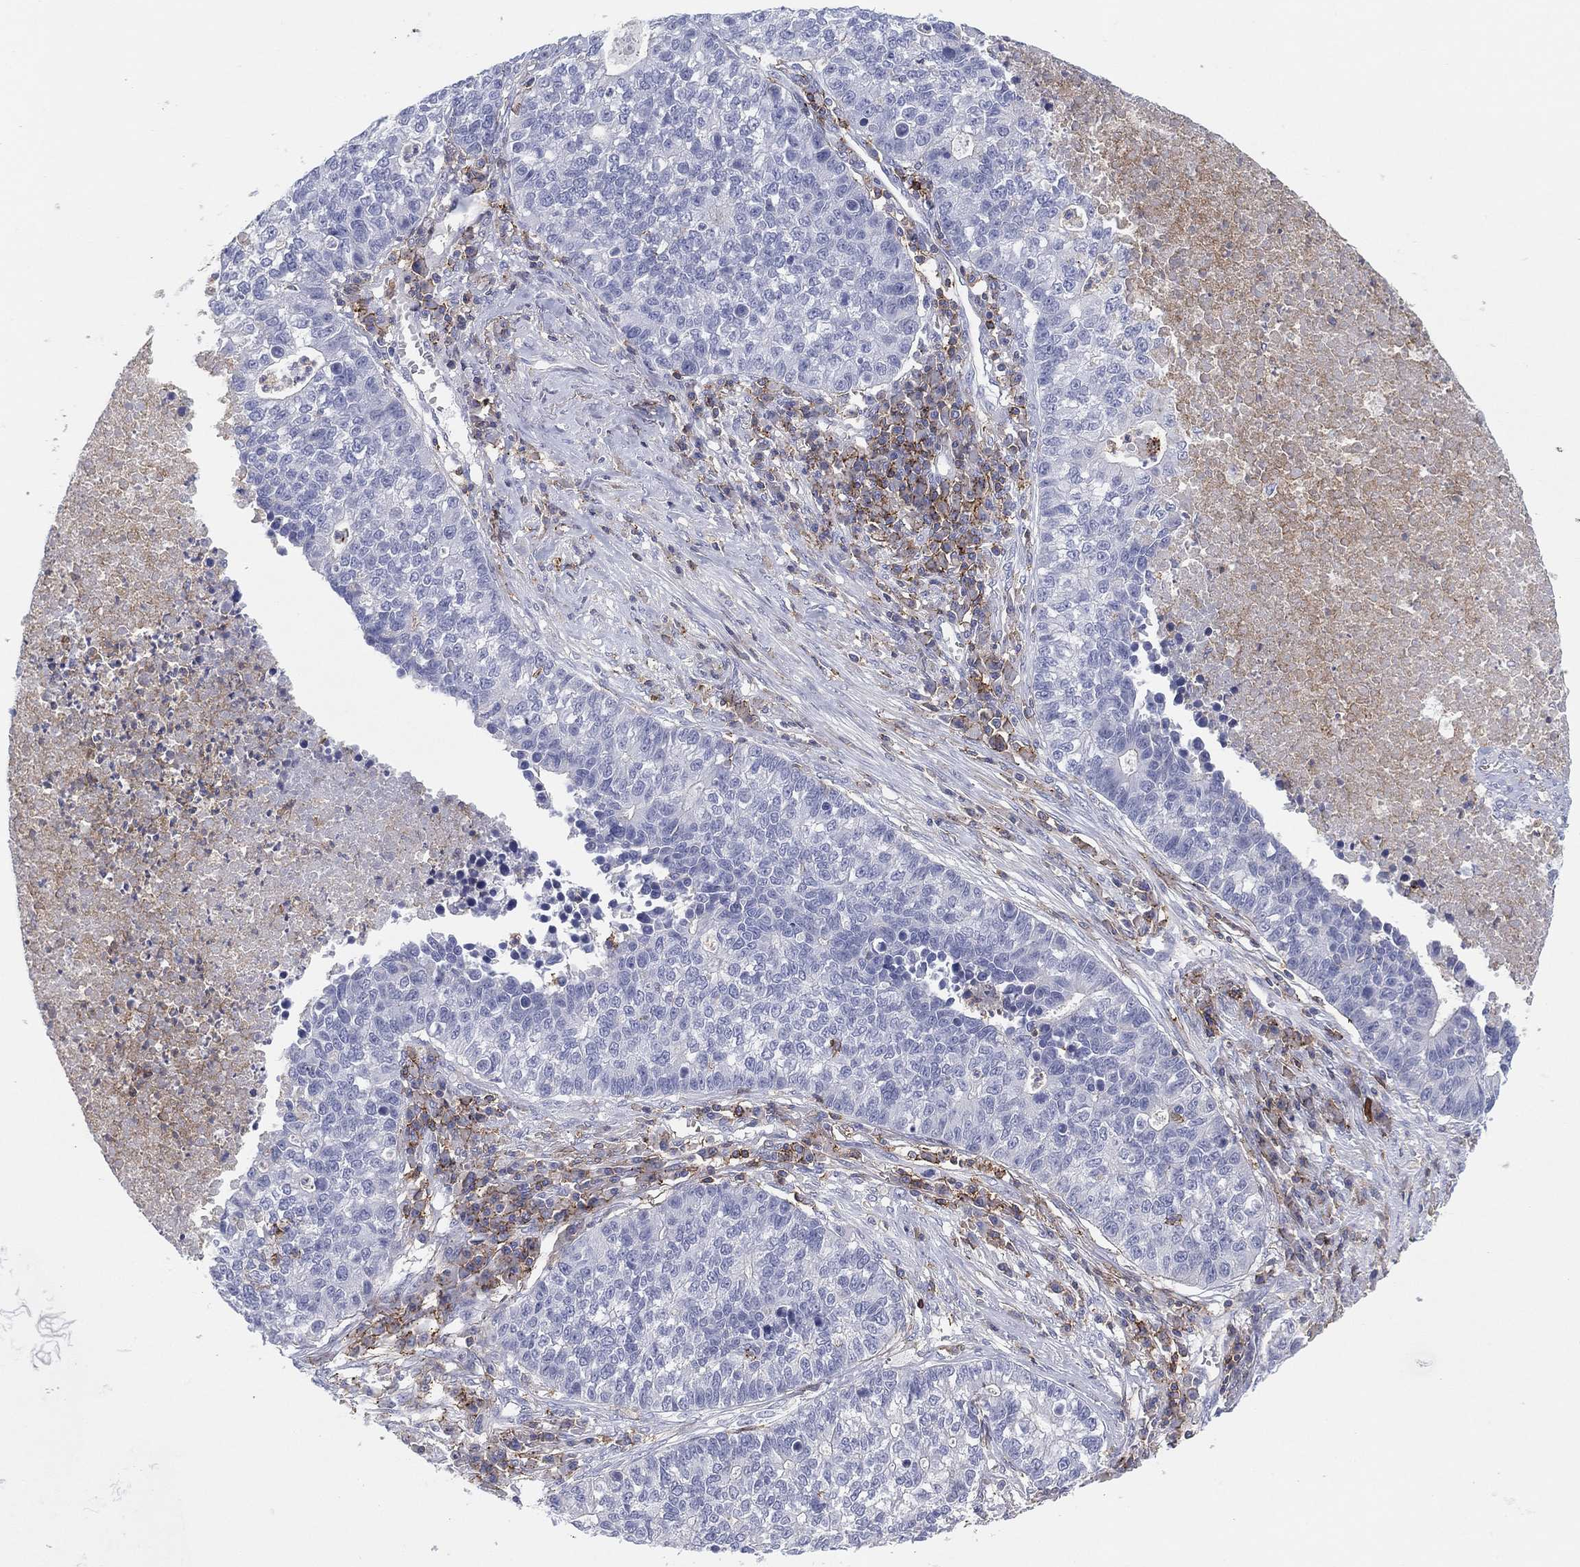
{"staining": {"intensity": "negative", "quantity": "none", "location": "none"}, "tissue": "lung cancer", "cell_type": "Tumor cells", "image_type": "cancer", "snomed": [{"axis": "morphology", "description": "Adenocarcinoma, NOS"}, {"axis": "topography", "description": "Lung"}], "caption": "DAB immunohistochemical staining of human adenocarcinoma (lung) shows no significant staining in tumor cells.", "gene": "SELPLG", "patient": {"sex": "male", "age": 57}}